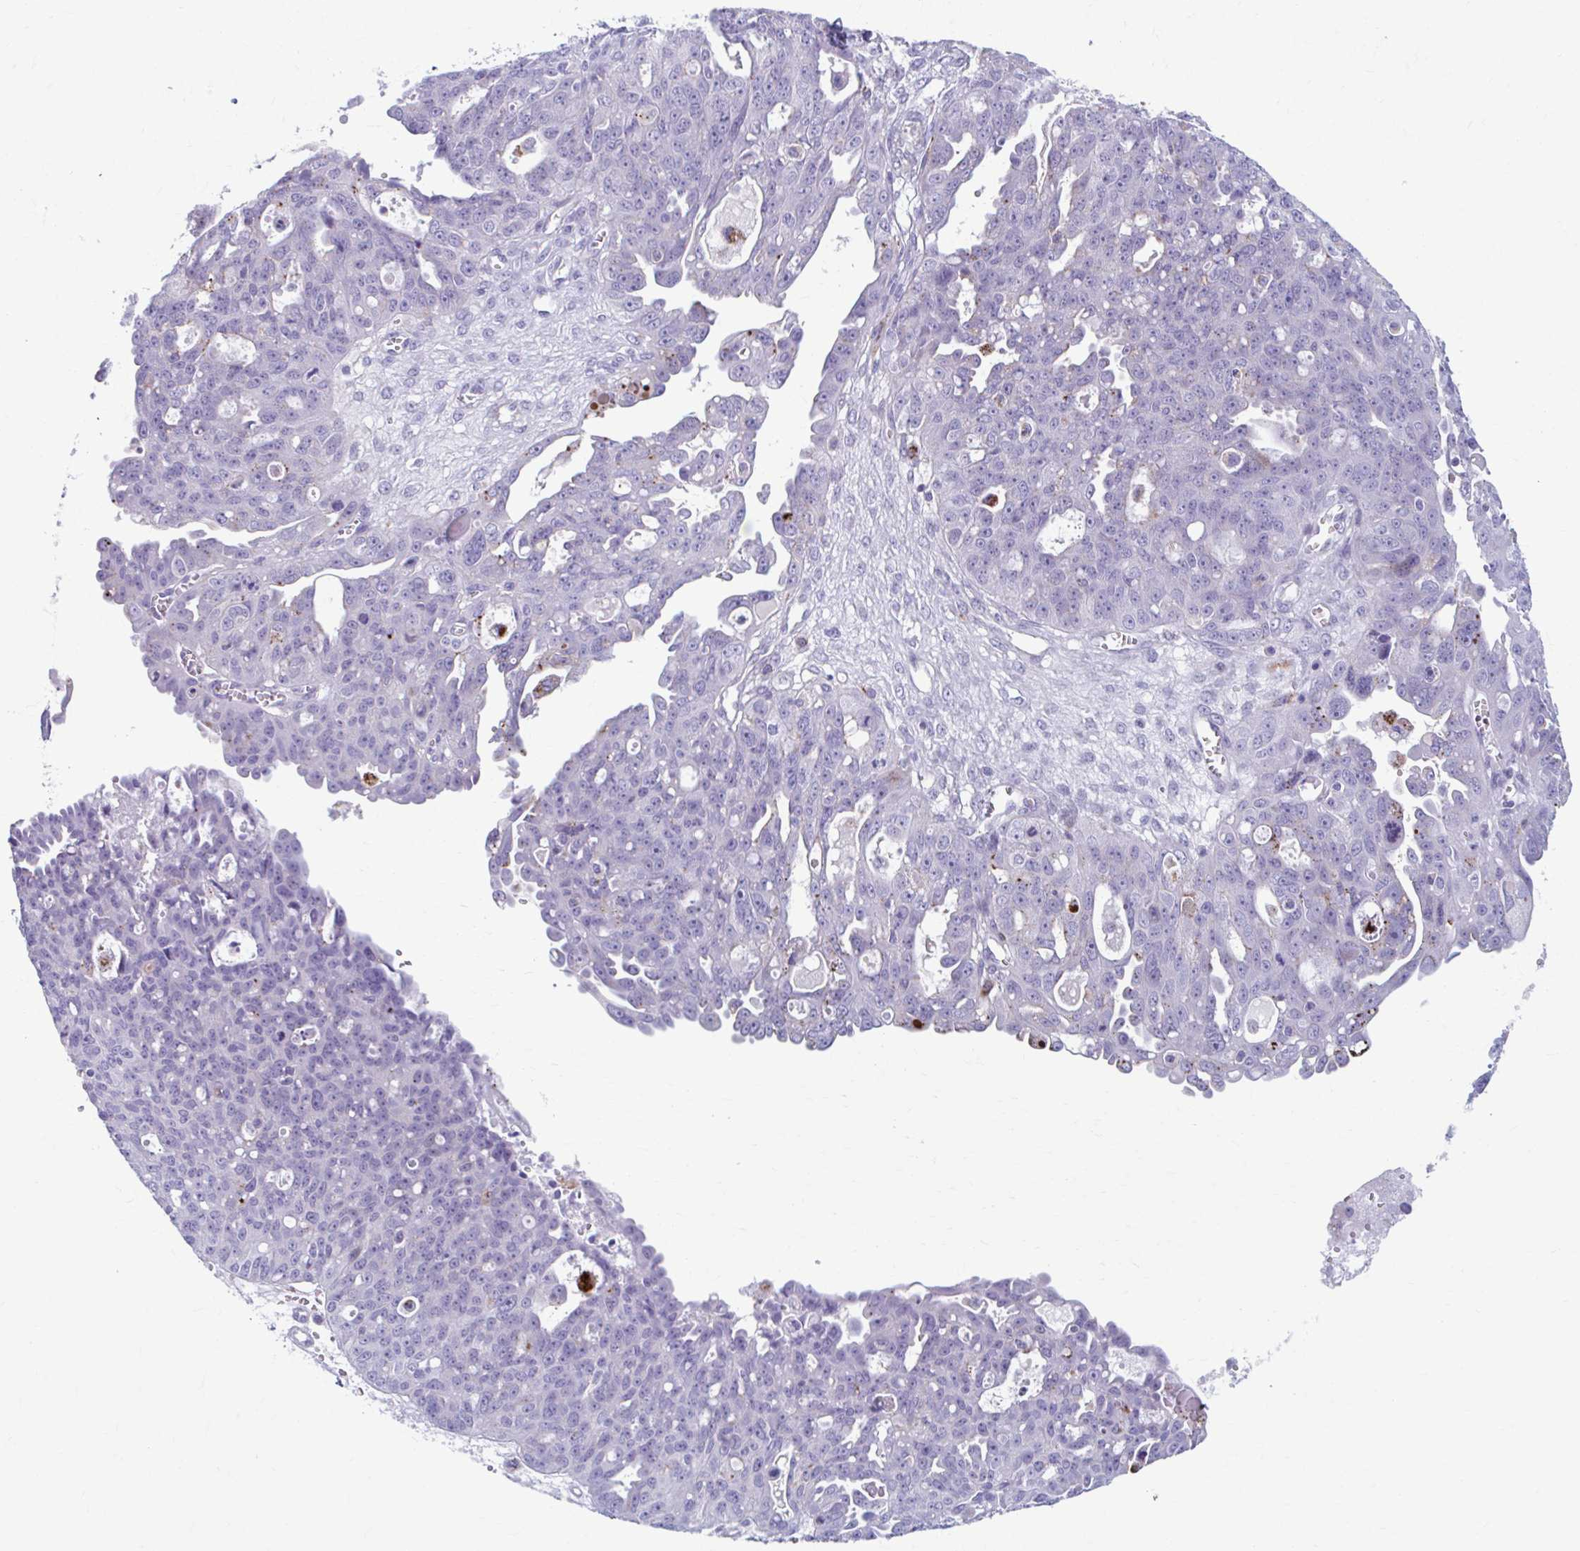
{"staining": {"intensity": "negative", "quantity": "none", "location": "none"}, "tissue": "ovarian cancer", "cell_type": "Tumor cells", "image_type": "cancer", "snomed": [{"axis": "morphology", "description": "Carcinoma, endometroid"}, {"axis": "topography", "description": "Ovary"}], "caption": "Immunohistochemical staining of ovarian cancer (endometroid carcinoma) shows no significant expression in tumor cells.", "gene": "C12orf71", "patient": {"sex": "female", "age": 70}}